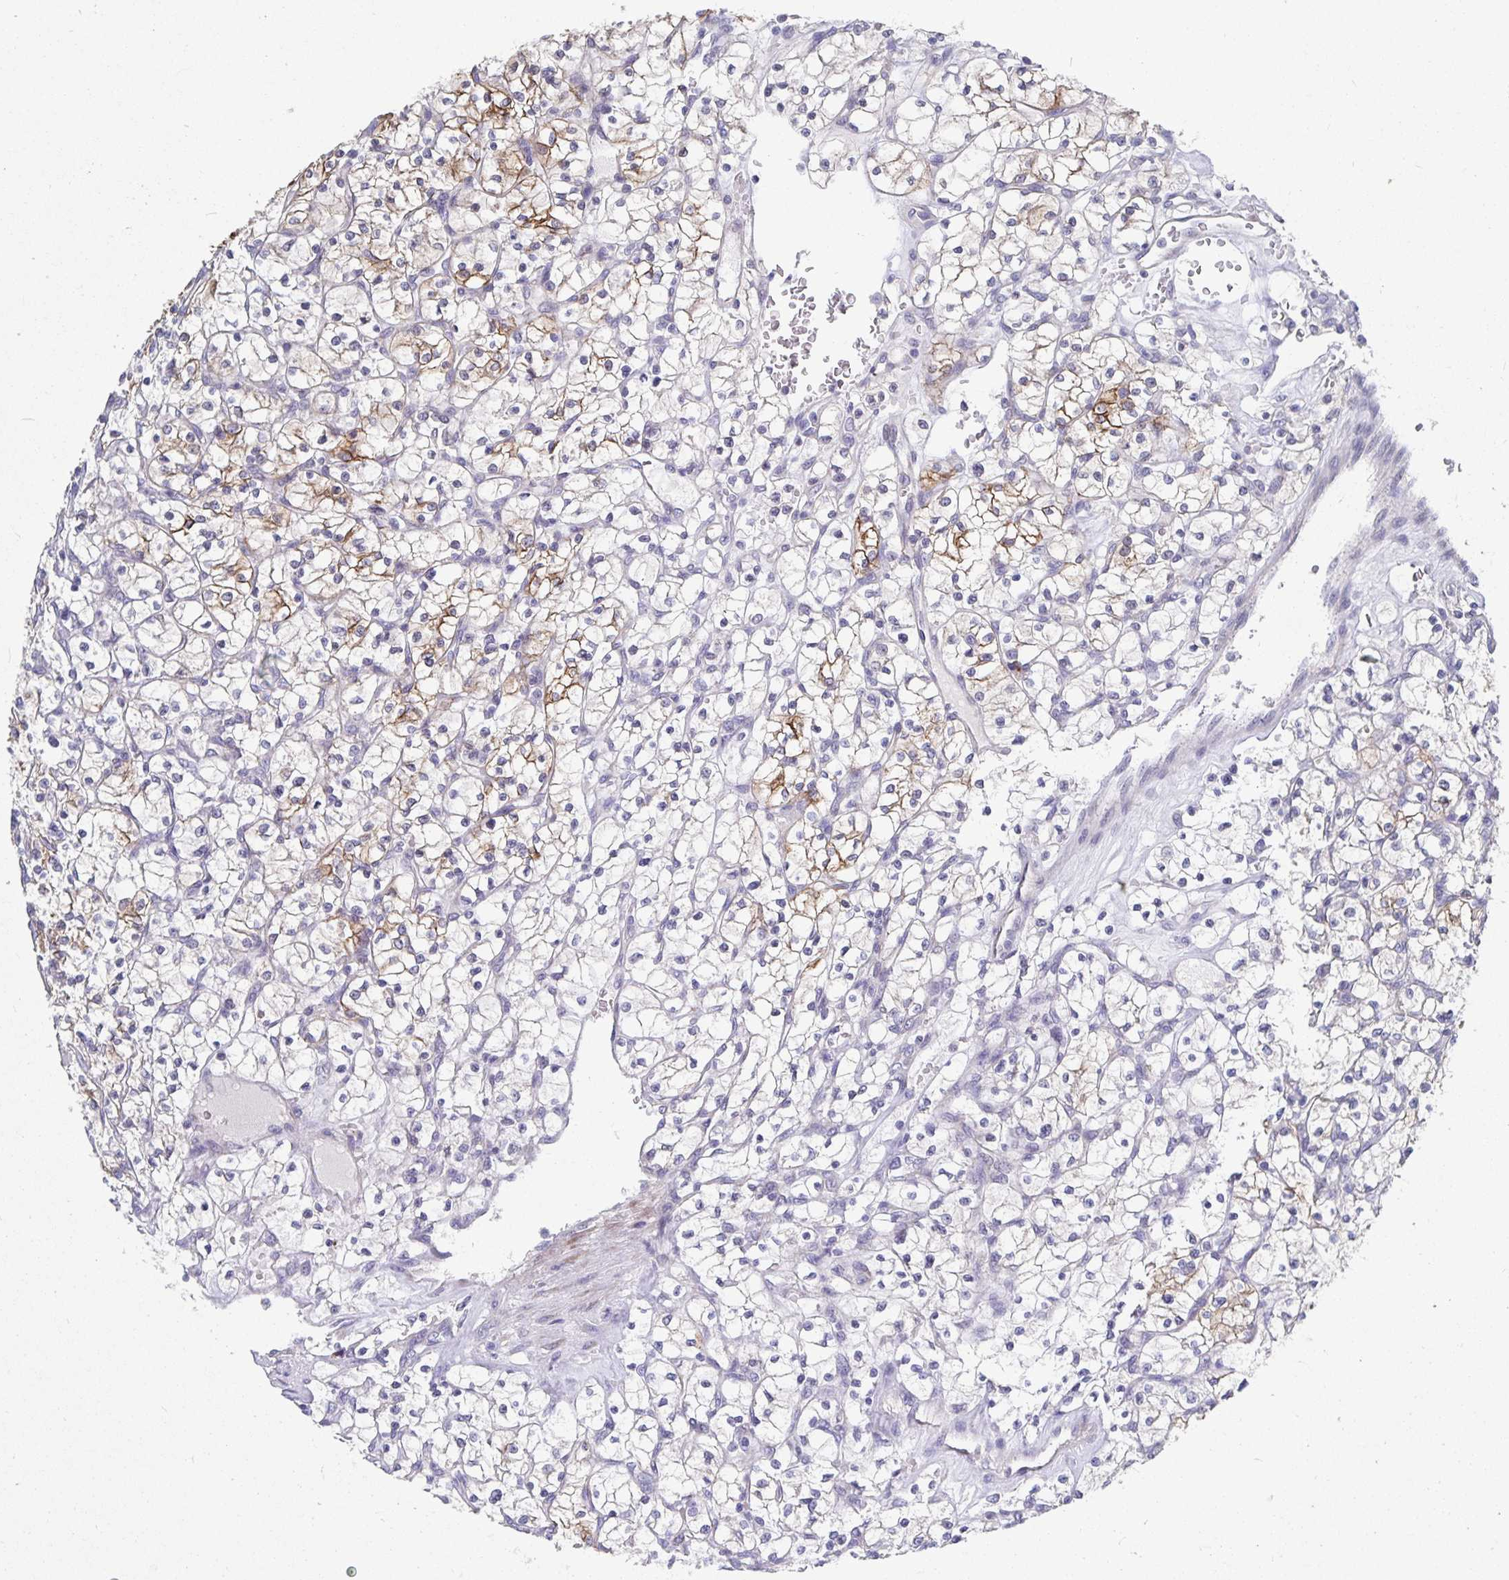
{"staining": {"intensity": "moderate", "quantity": "<25%", "location": "cytoplasmic/membranous"}, "tissue": "renal cancer", "cell_type": "Tumor cells", "image_type": "cancer", "snomed": [{"axis": "morphology", "description": "Adenocarcinoma, NOS"}, {"axis": "topography", "description": "Kidney"}], "caption": "The photomicrograph shows a brown stain indicating the presence of a protein in the cytoplasmic/membranous of tumor cells in renal cancer (adenocarcinoma).", "gene": "ZIK1", "patient": {"sex": "female", "age": 64}}